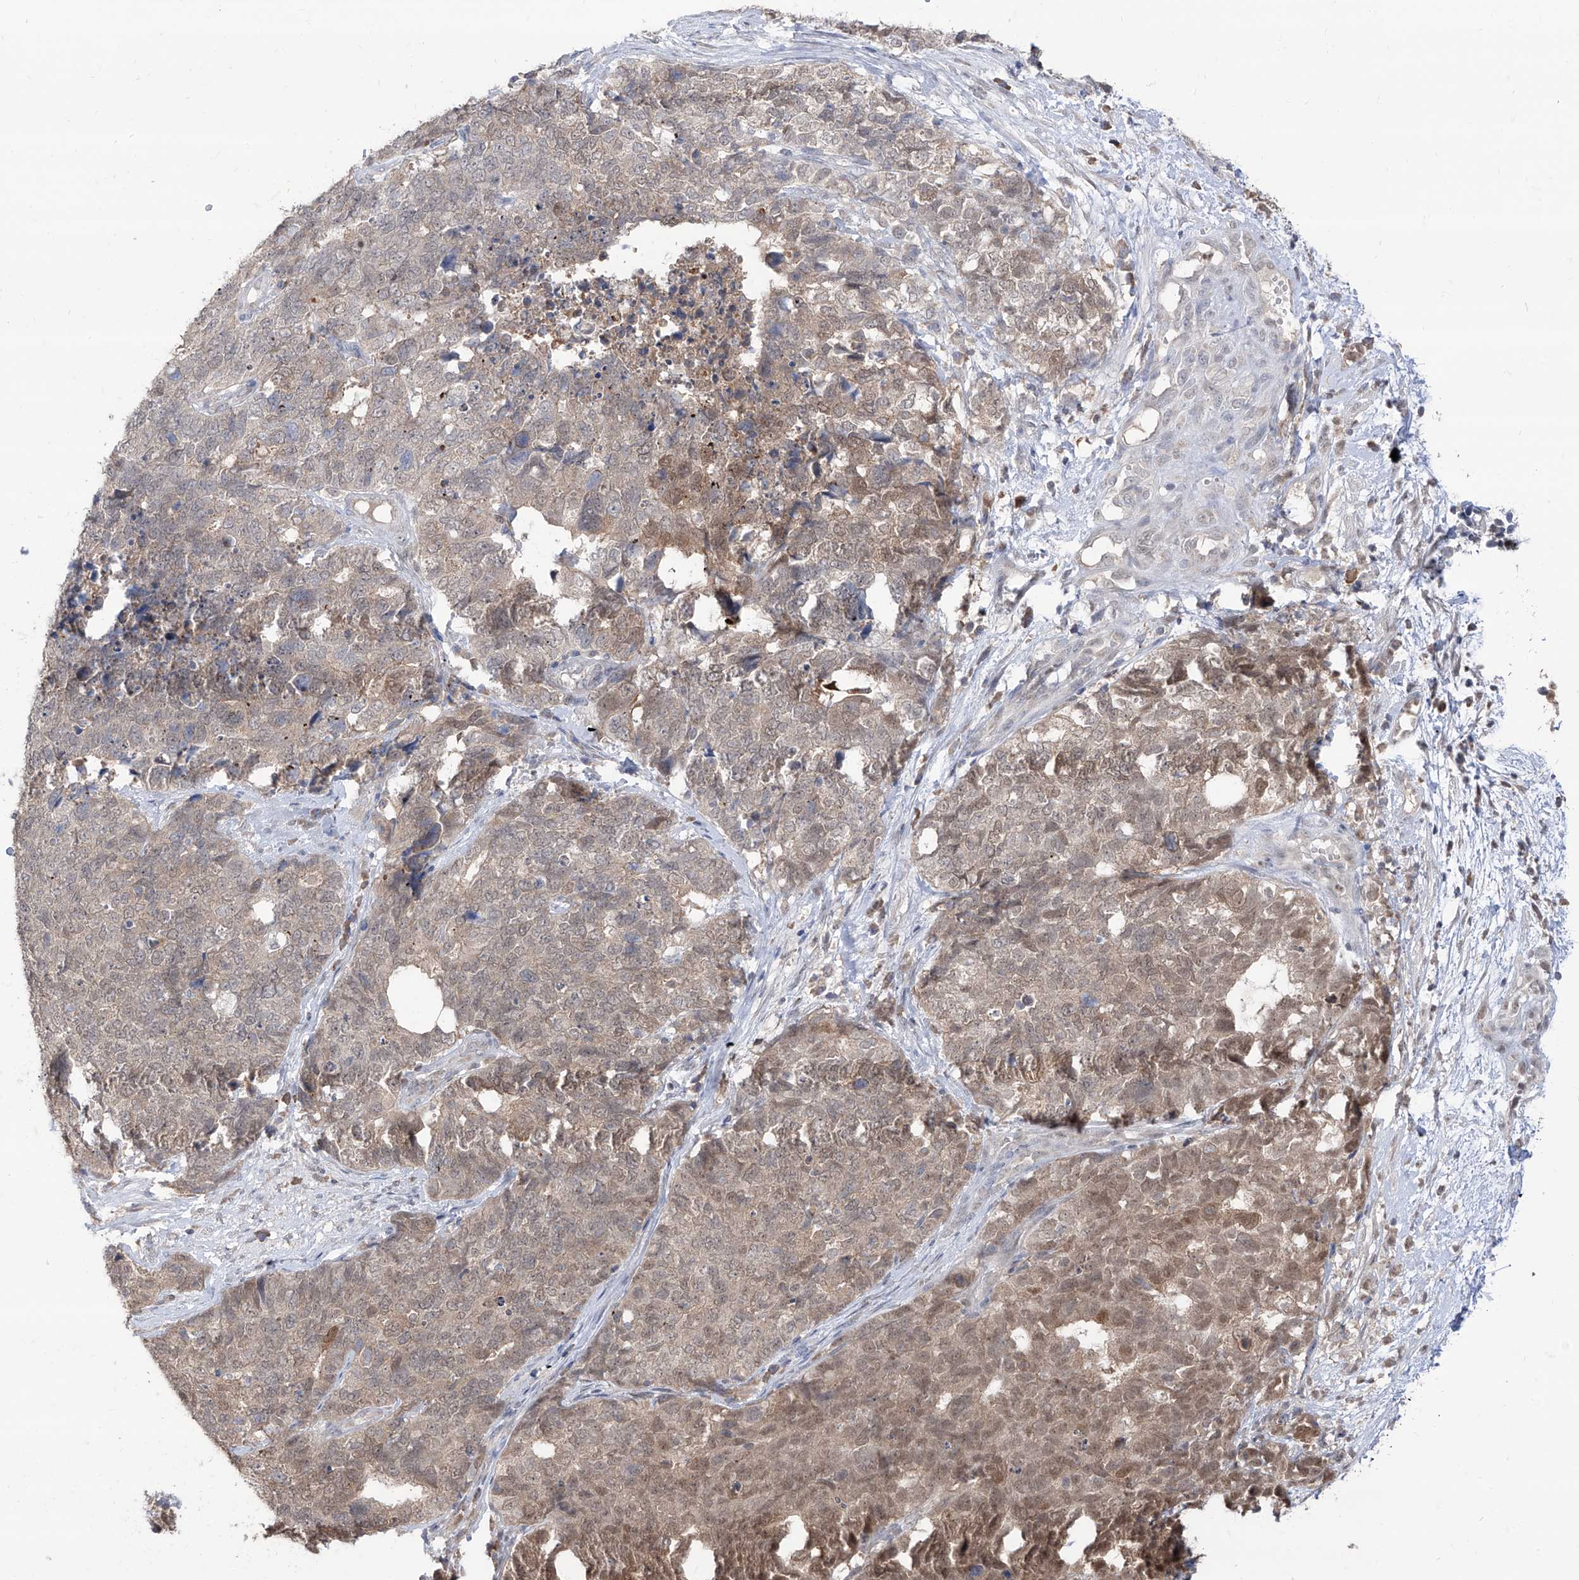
{"staining": {"intensity": "weak", "quantity": "25%-75%", "location": "nuclear"}, "tissue": "cervical cancer", "cell_type": "Tumor cells", "image_type": "cancer", "snomed": [{"axis": "morphology", "description": "Squamous cell carcinoma, NOS"}, {"axis": "topography", "description": "Cervix"}], "caption": "Human cervical cancer stained with a protein marker displays weak staining in tumor cells.", "gene": "BROX", "patient": {"sex": "female", "age": 63}}